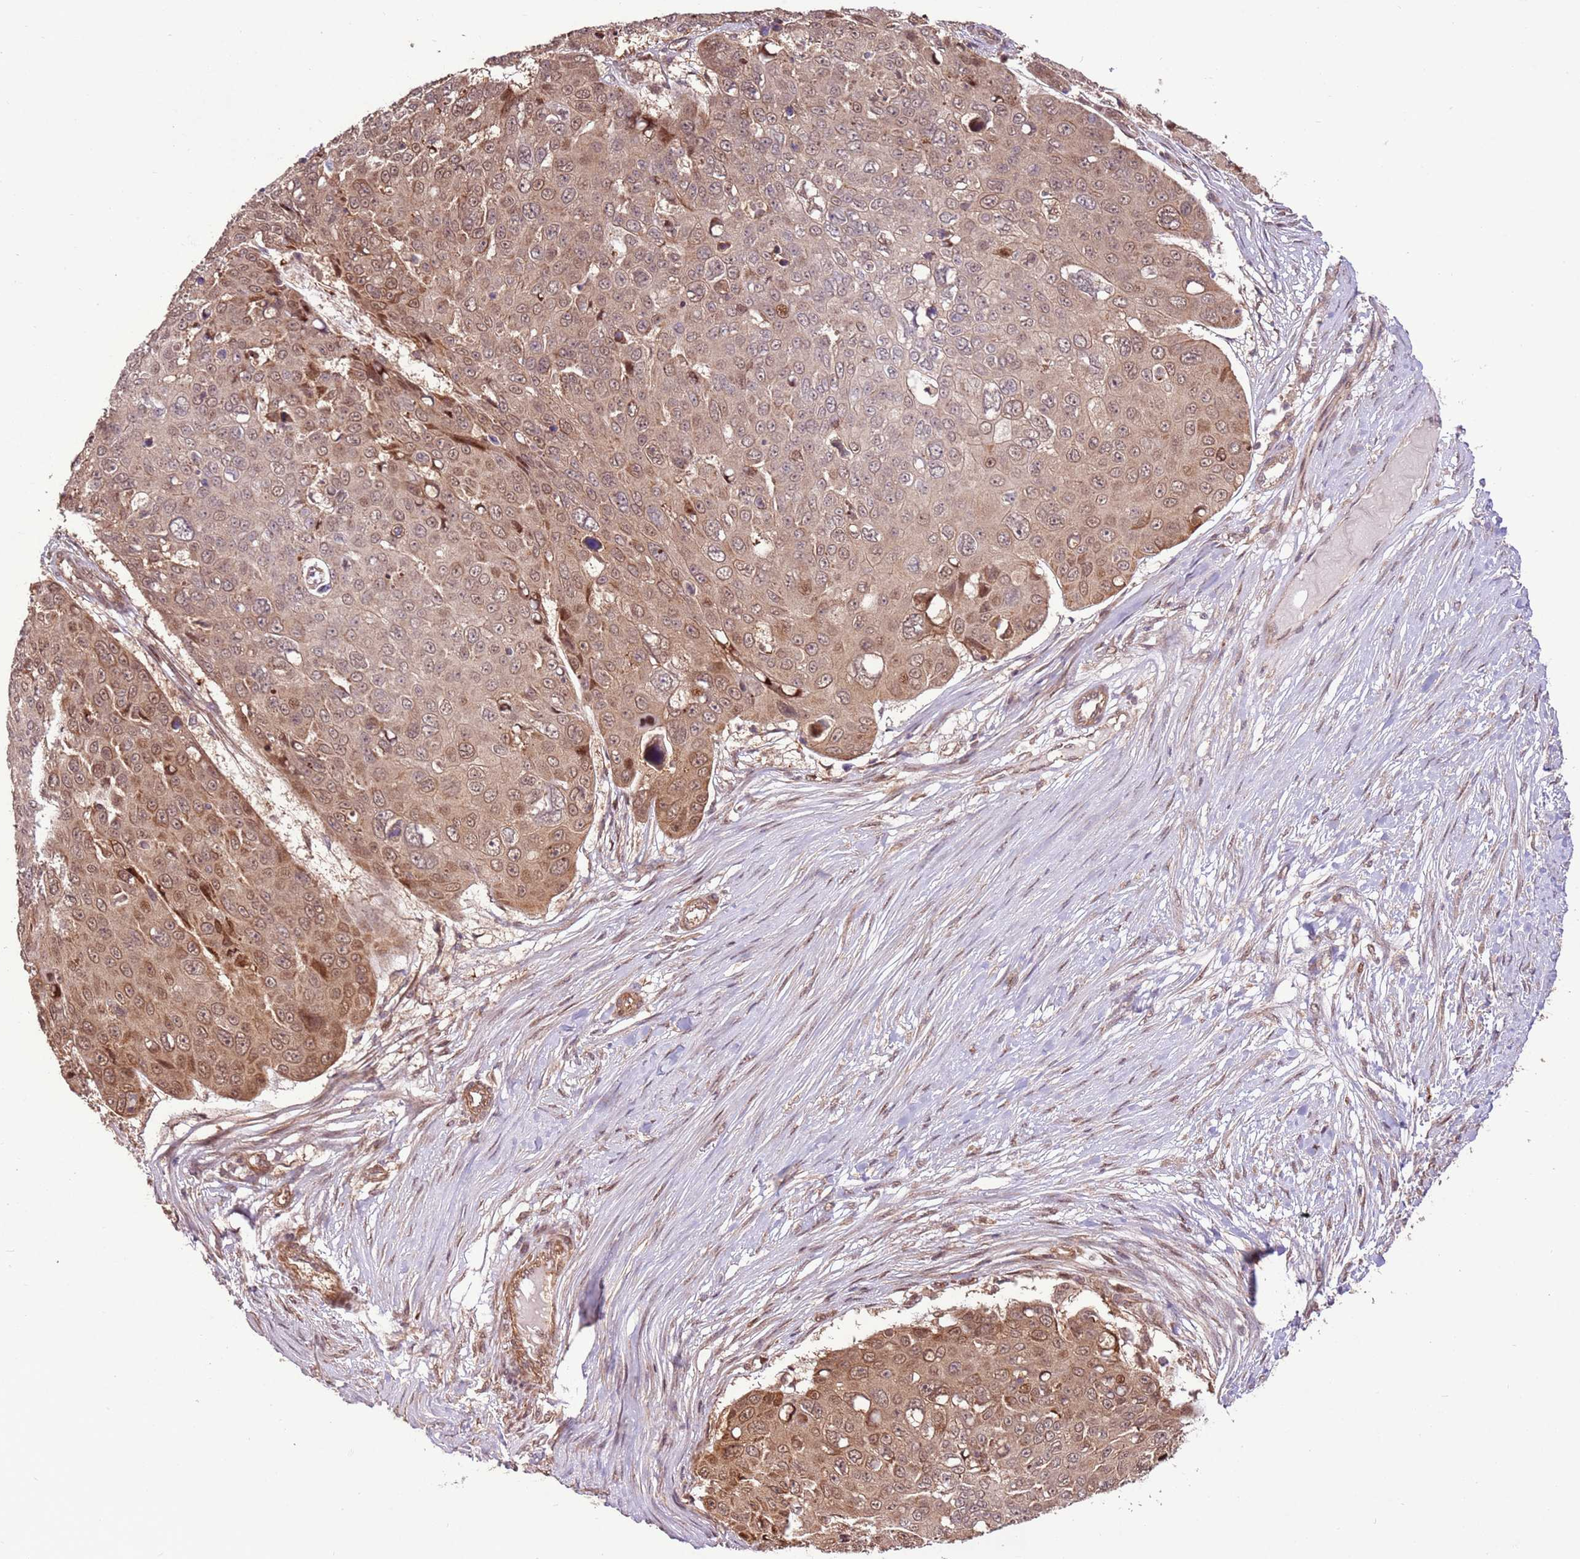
{"staining": {"intensity": "weak", "quantity": "25%-75%", "location": "cytoplasmic/membranous,nuclear"}, "tissue": "skin cancer", "cell_type": "Tumor cells", "image_type": "cancer", "snomed": [{"axis": "morphology", "description": "Squamous cell carcinoma, NOS"}, {"axis": "topography", "description": "Skin"}], "caption": "Skin squamous cell carcinoma stained for a protein (brown) shows weak cytoplasmic/membranous and nuclear positive staining in approximately 25%-75% of tumor cells.", "gene": "CCDC112", "patient": {"sex": "male", "age": 71}}